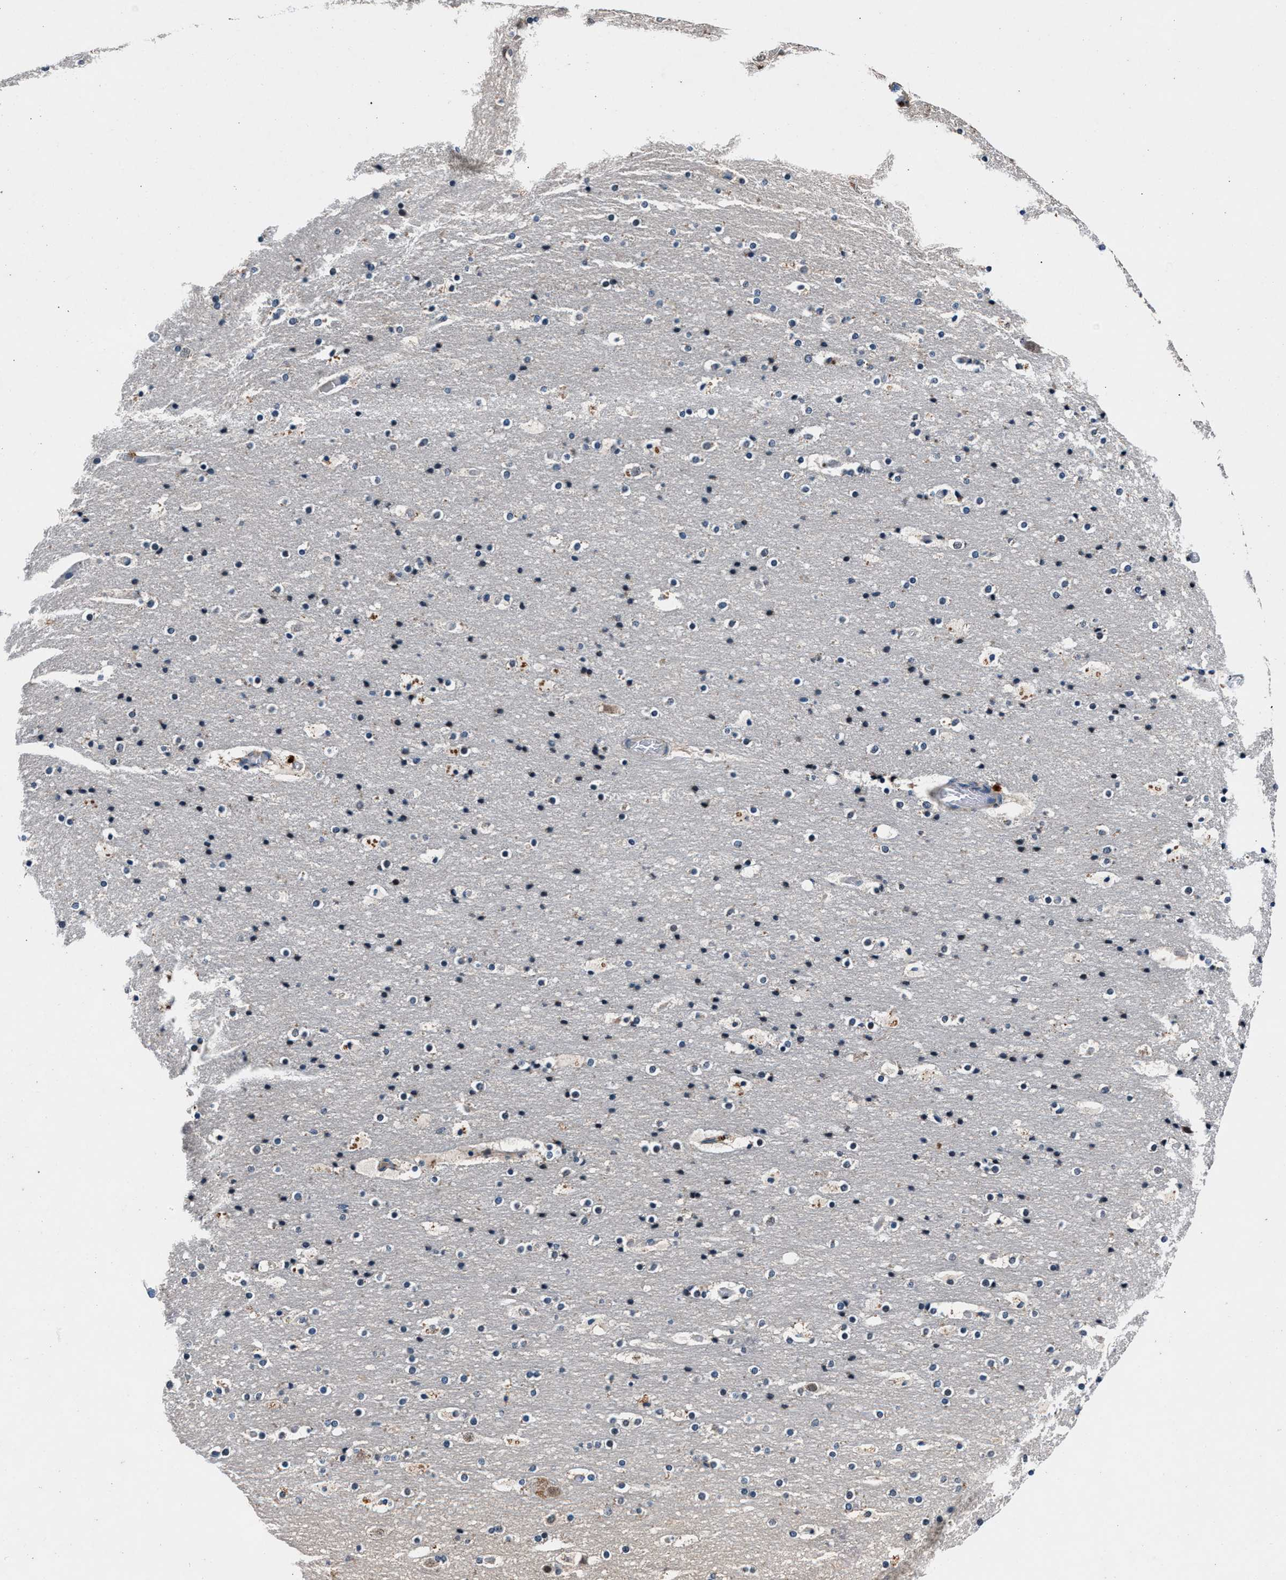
{"staining": {"intensity": "negative", "quantity": "none", "location": "none"}, "tissue": "cerebral cortex", "cell_type": "Endothelial cells", "image_type": "normal", "snomed": [{"axis": "morphology", "description": "Normal tissue, NOS"}, {"axis": "topography", "description": "Cerebral cortex"}], "caption": "This image is of normal cerebral cortex stained with immunohistochemistry to label a protein in brown with the nuclei are counter-stained blue. There is no expression in endothelial cells. The staining was performed using DAB (3,3'-diaminobenzidine) to visualize the protein expression in brown, while the nuclei were stained in blue with hematoxylin (Magnification: 20x).", "gene": "DENND6B", "patient": {"sex": "male", "age": 57}}